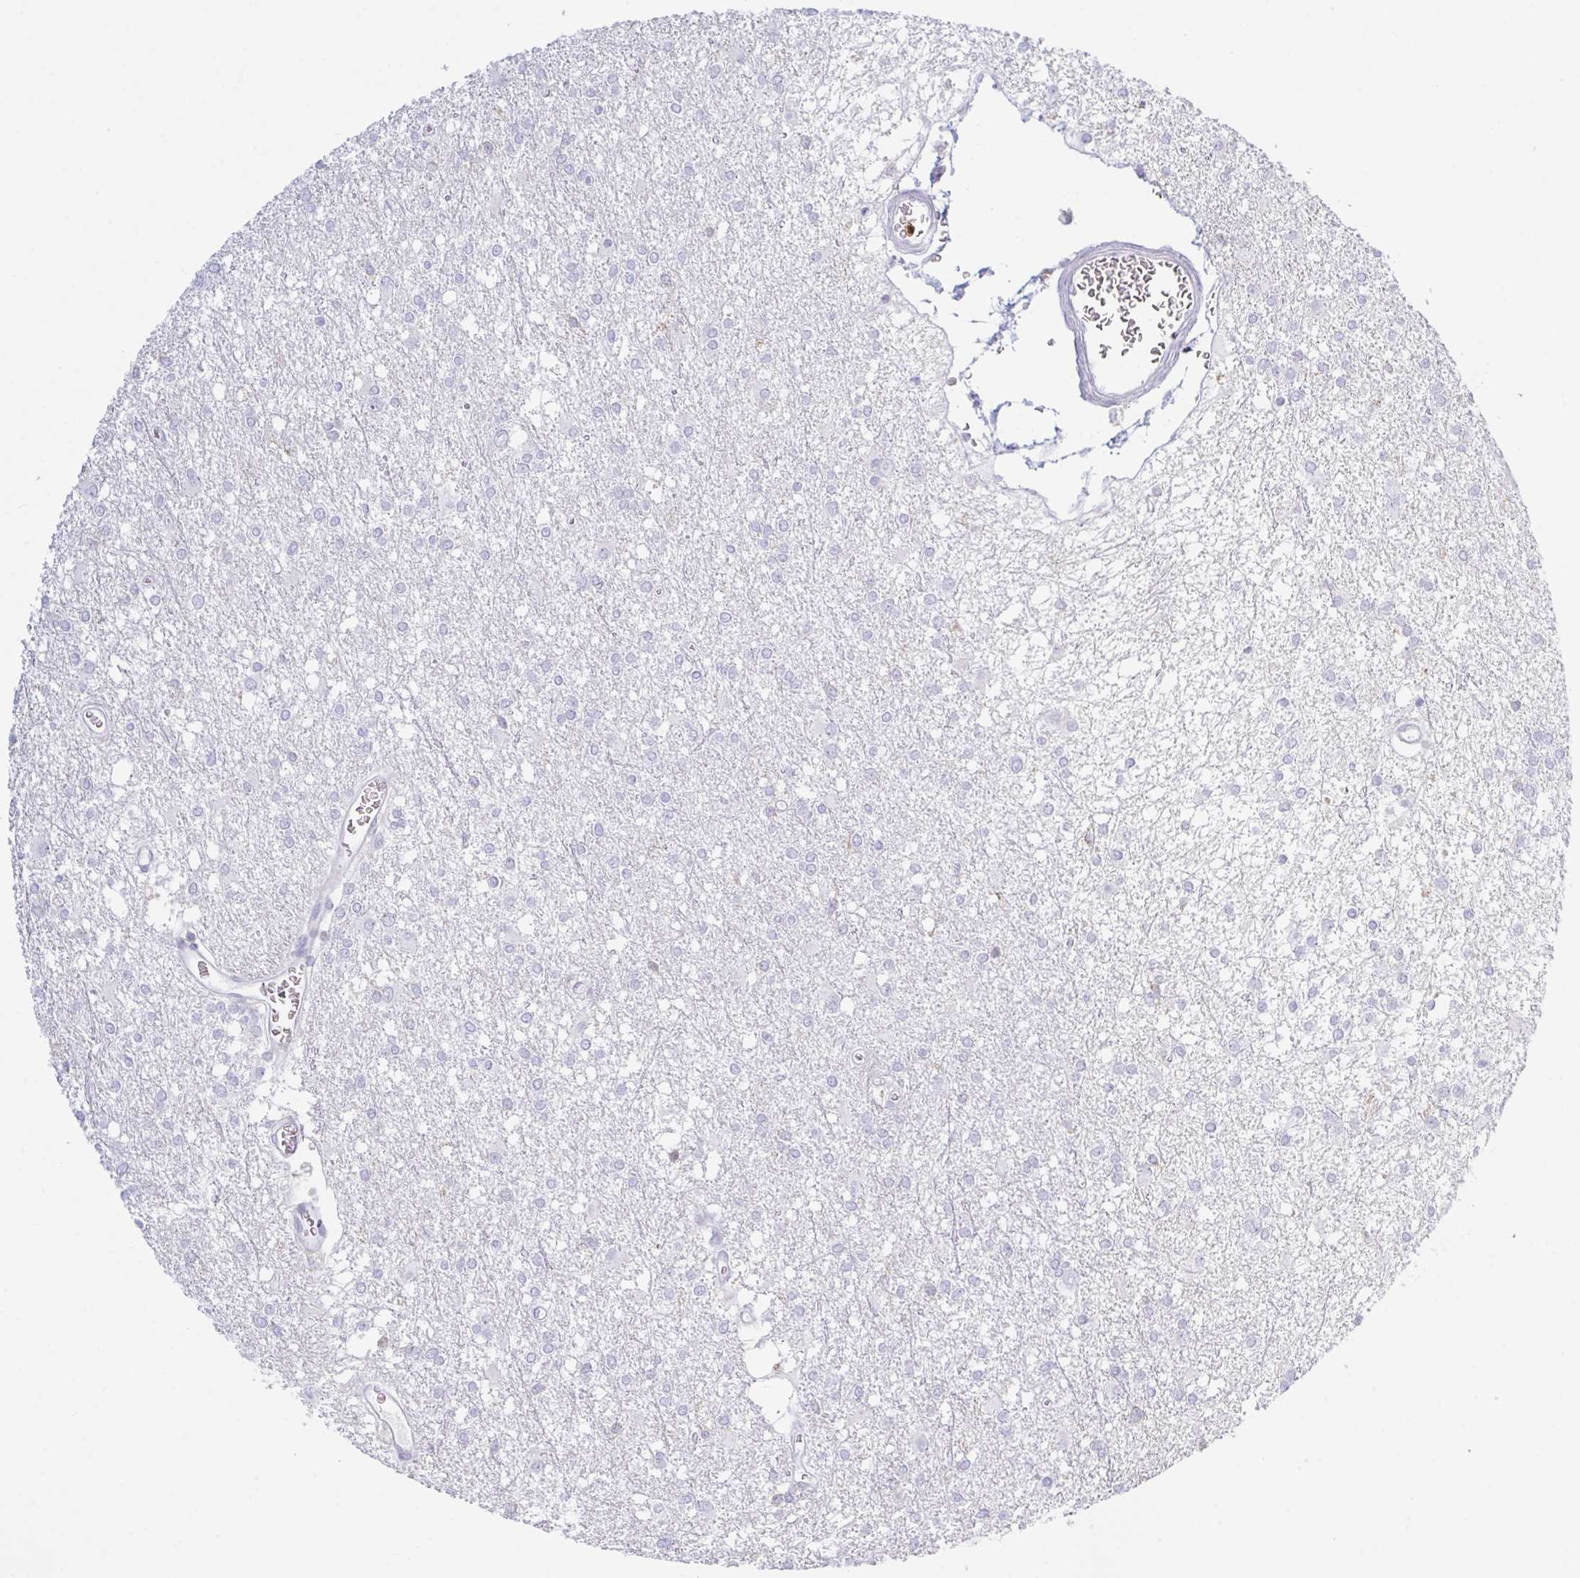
{"staining": {"intensity": "negative", "quantity": "none", "location": "none"}, "tissue": "glioma", "cell_type": "Tumor cells", "image_type": "cancer", "snomed": [{"axis": "morphology", "description": "Glioma, malignant, High grade"}, {"axis": "topography", "description": "Brain"}], "caption": "This histopathology image is of high-grade glioma (malignant) stained with immunohistochemistry (IHC) to label a protein in brown with the nuclei are counter-stained blue. There is no positivity in tumor cells.", "gene": "MYO1F", "patient": {"sex": "male", "age": 48}}